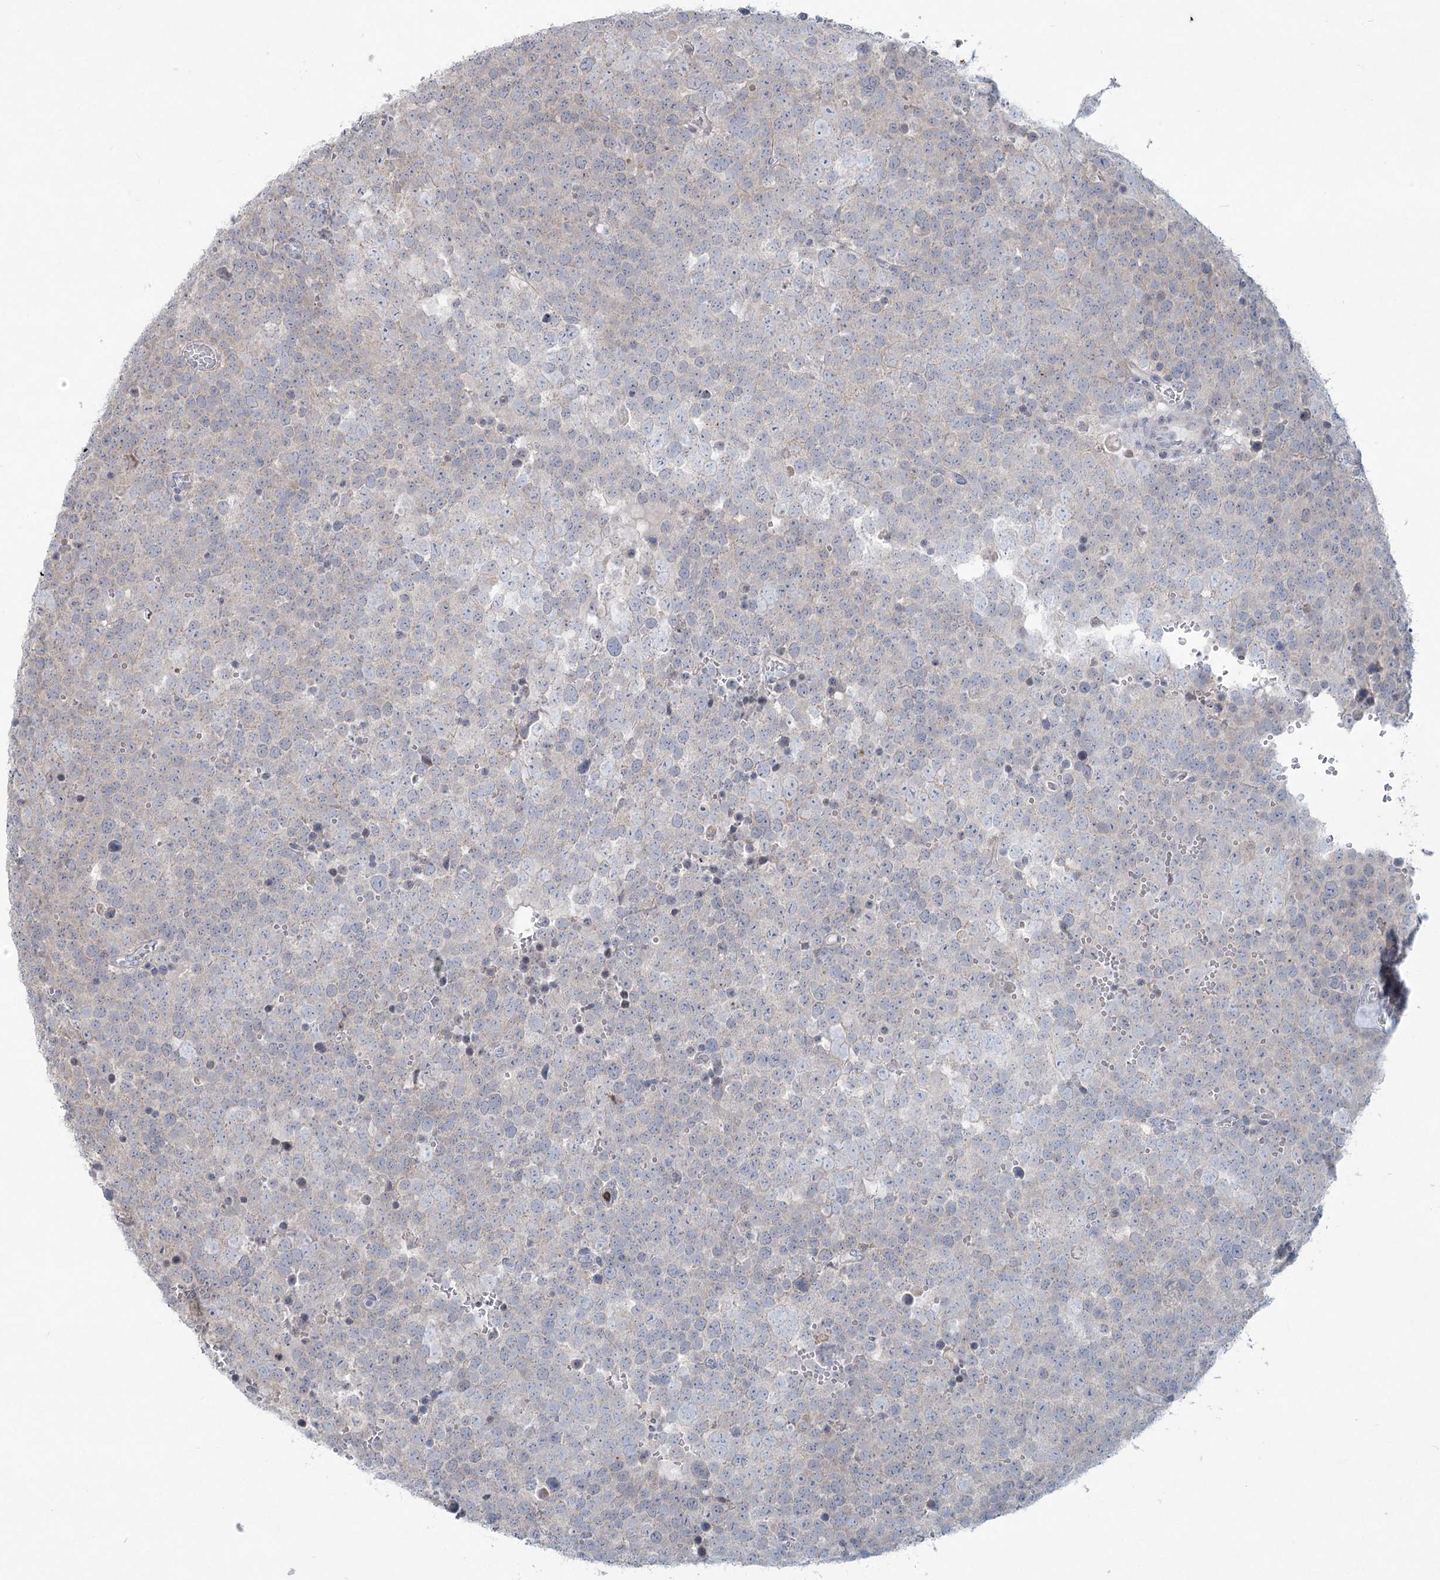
{"staining": {"intensity": "negative", "quantity": "none", "location": "none"}, "tissue": "testis cancer", "cell_type": "Tumor cells", "image_type": "cancer", "snomed": [{"axis": "morphology", "description": "Seminoma, NOS"}, {"axis": "topography", "description": "Testis"}], "caption": "Tumor cells are negative for brown protein staining in testis cancer (seminoma).", "gene": "PLA2G12A", "patient": {"sex": "male", "age": 71}}